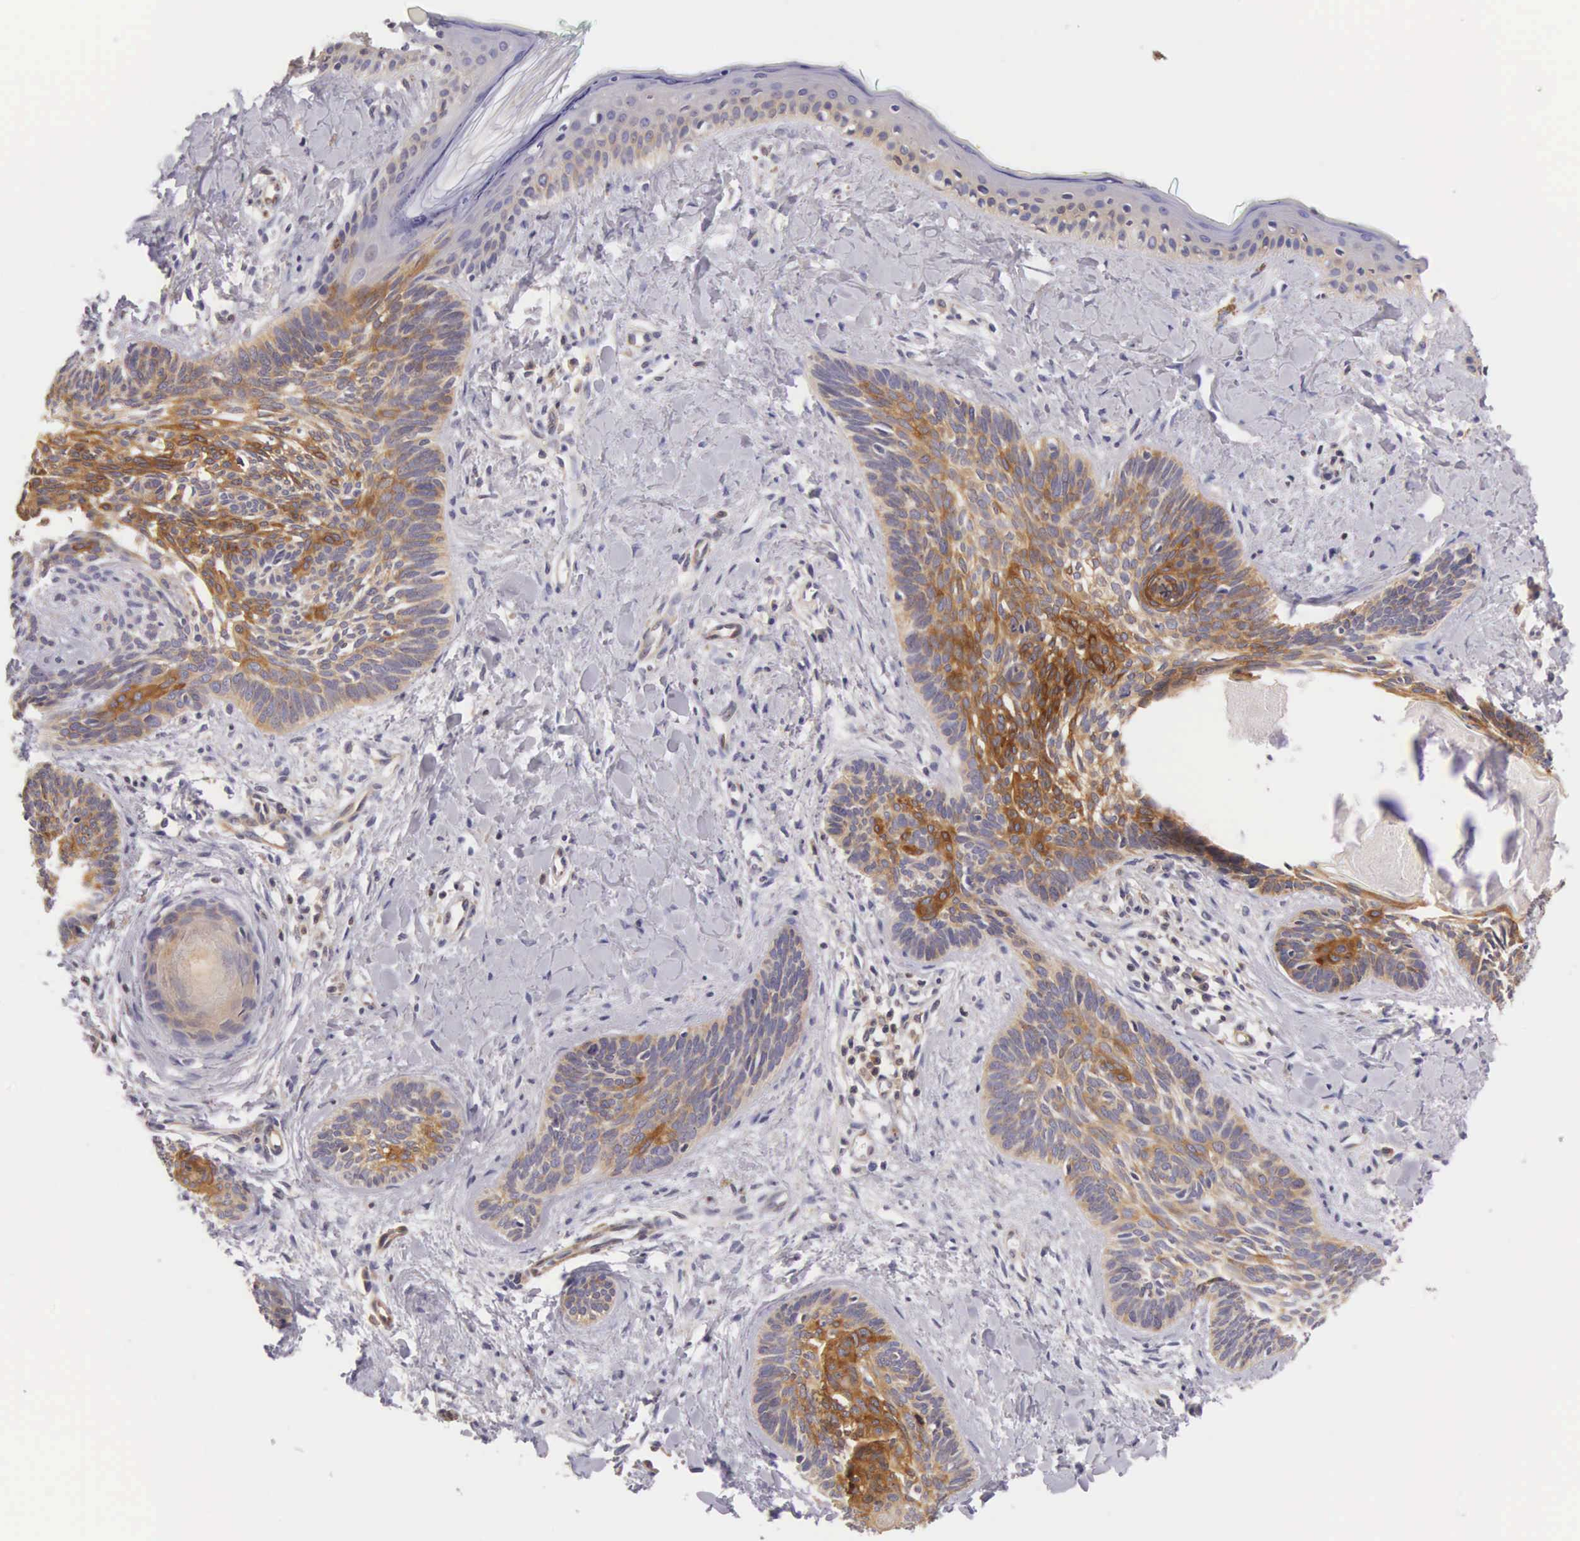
{"staining": {"intensity": "moderate", "quantity": "25%-75%", "location": "cytoplasmic/membranous"}, "tissue": "skin cancer", "cell_type": "Tumor cells", "image_type": "cancer", "snomed": [{"axis": "morphology", "description": "Basal cell carcinoma"}, {"axis": "topography", "description": "Skin"}], "caption": "Skin cancer (basal cell carcinoma) stained with a protein marker displays moderate staining in tumor cells.", "gene": "OSBPL3", "patient": {"sex": "female", "age": 81}}